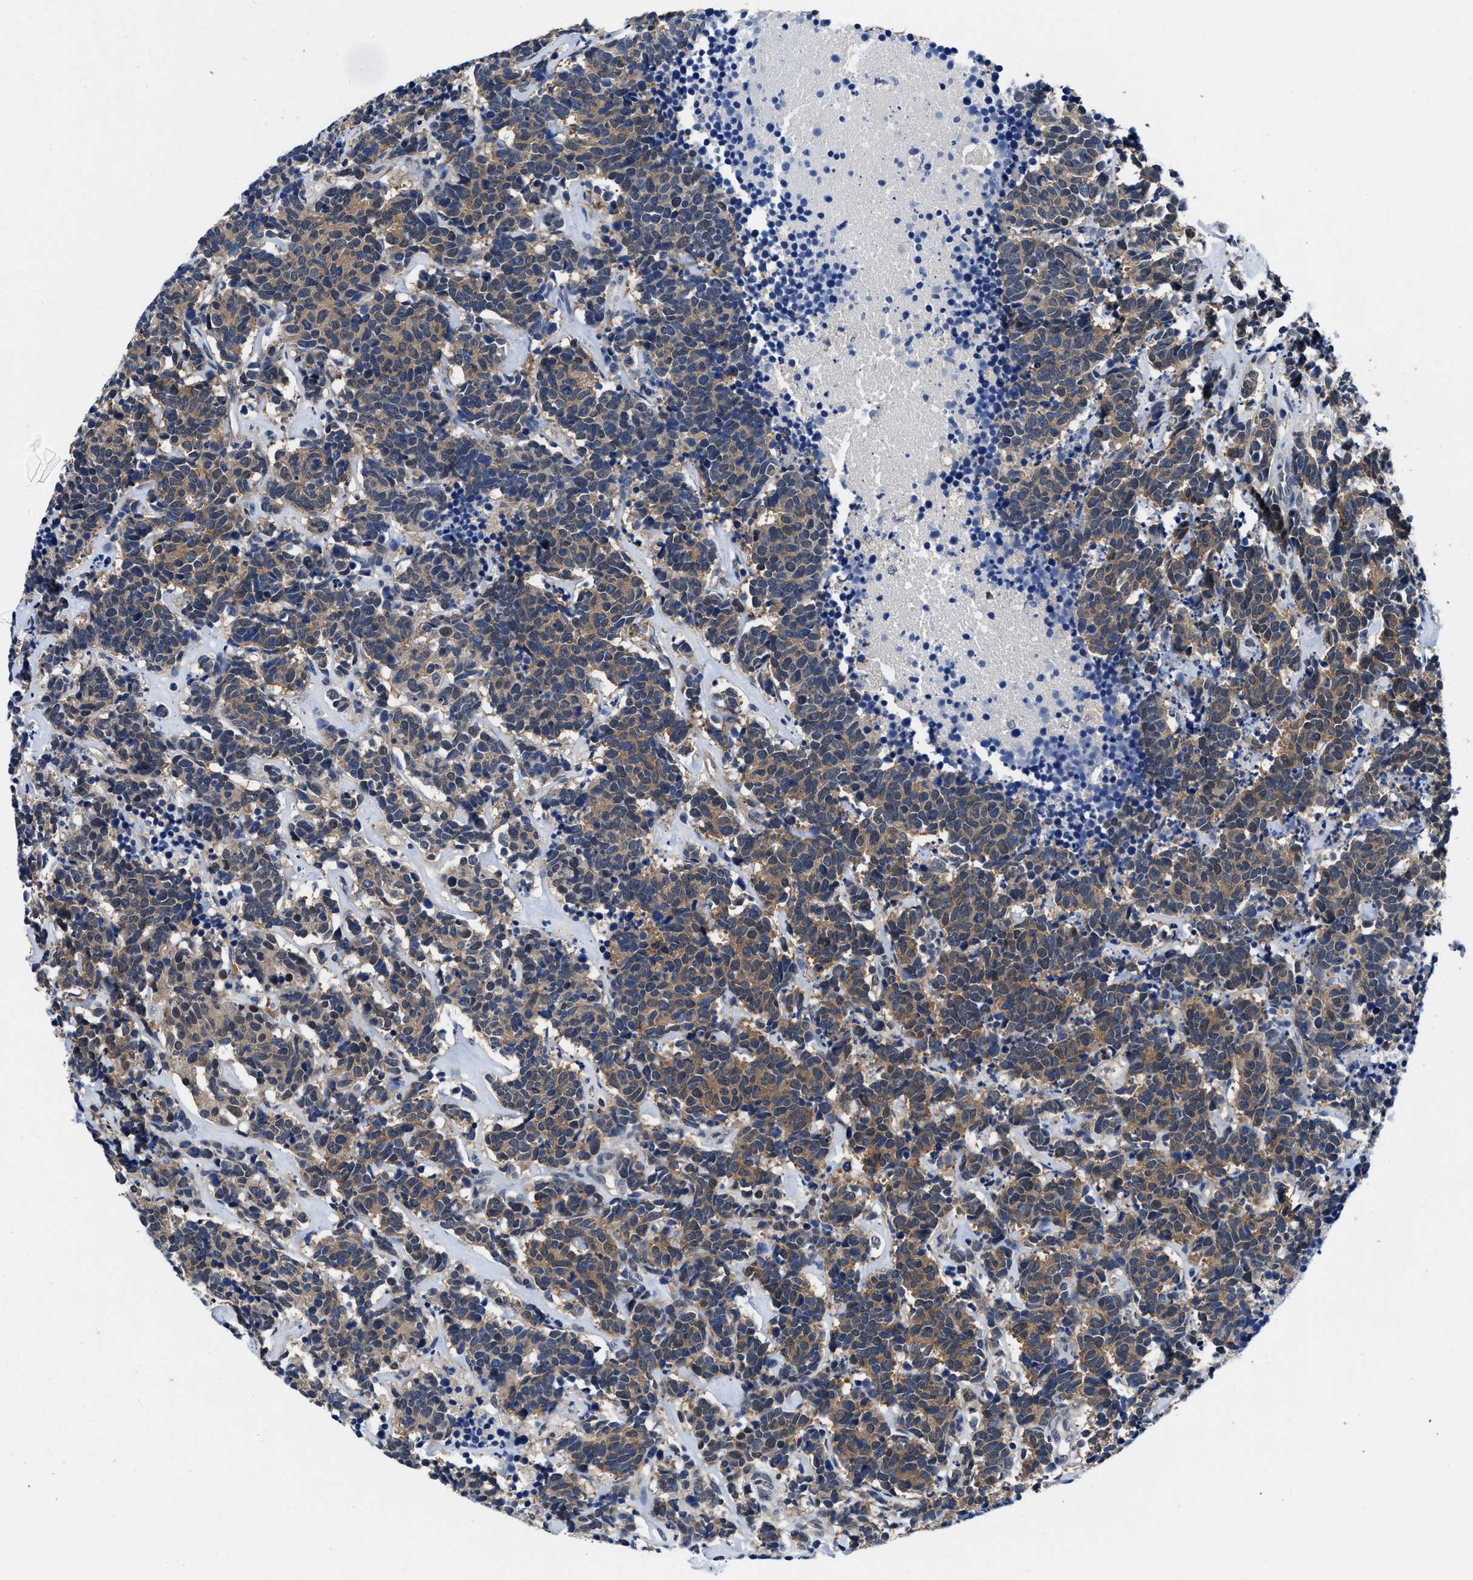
{"staining": {"intensity": "moderate", "quantity": ">75%", "location": "cytoplasmic/membranous"}, "tissue": "carcinoid", "cell_type": "Tumor cells", "image_type": "cancer", "snomed": [{"axis": "morphology", "description": "Carcinoma, NOS"}, {"axis": "morphology", "description": "Carcinoid, malignant, NOS"}, {"axis": "topography", "description": "Urinary bladder"}], "caption": "Tumor cells exhibit medium levels of moderate cytoplasmic/membranous expression in approximately >75% of cells in carcinoid.", "gene": "ACLY", "patient": {"sex": "male", "age": 57}}